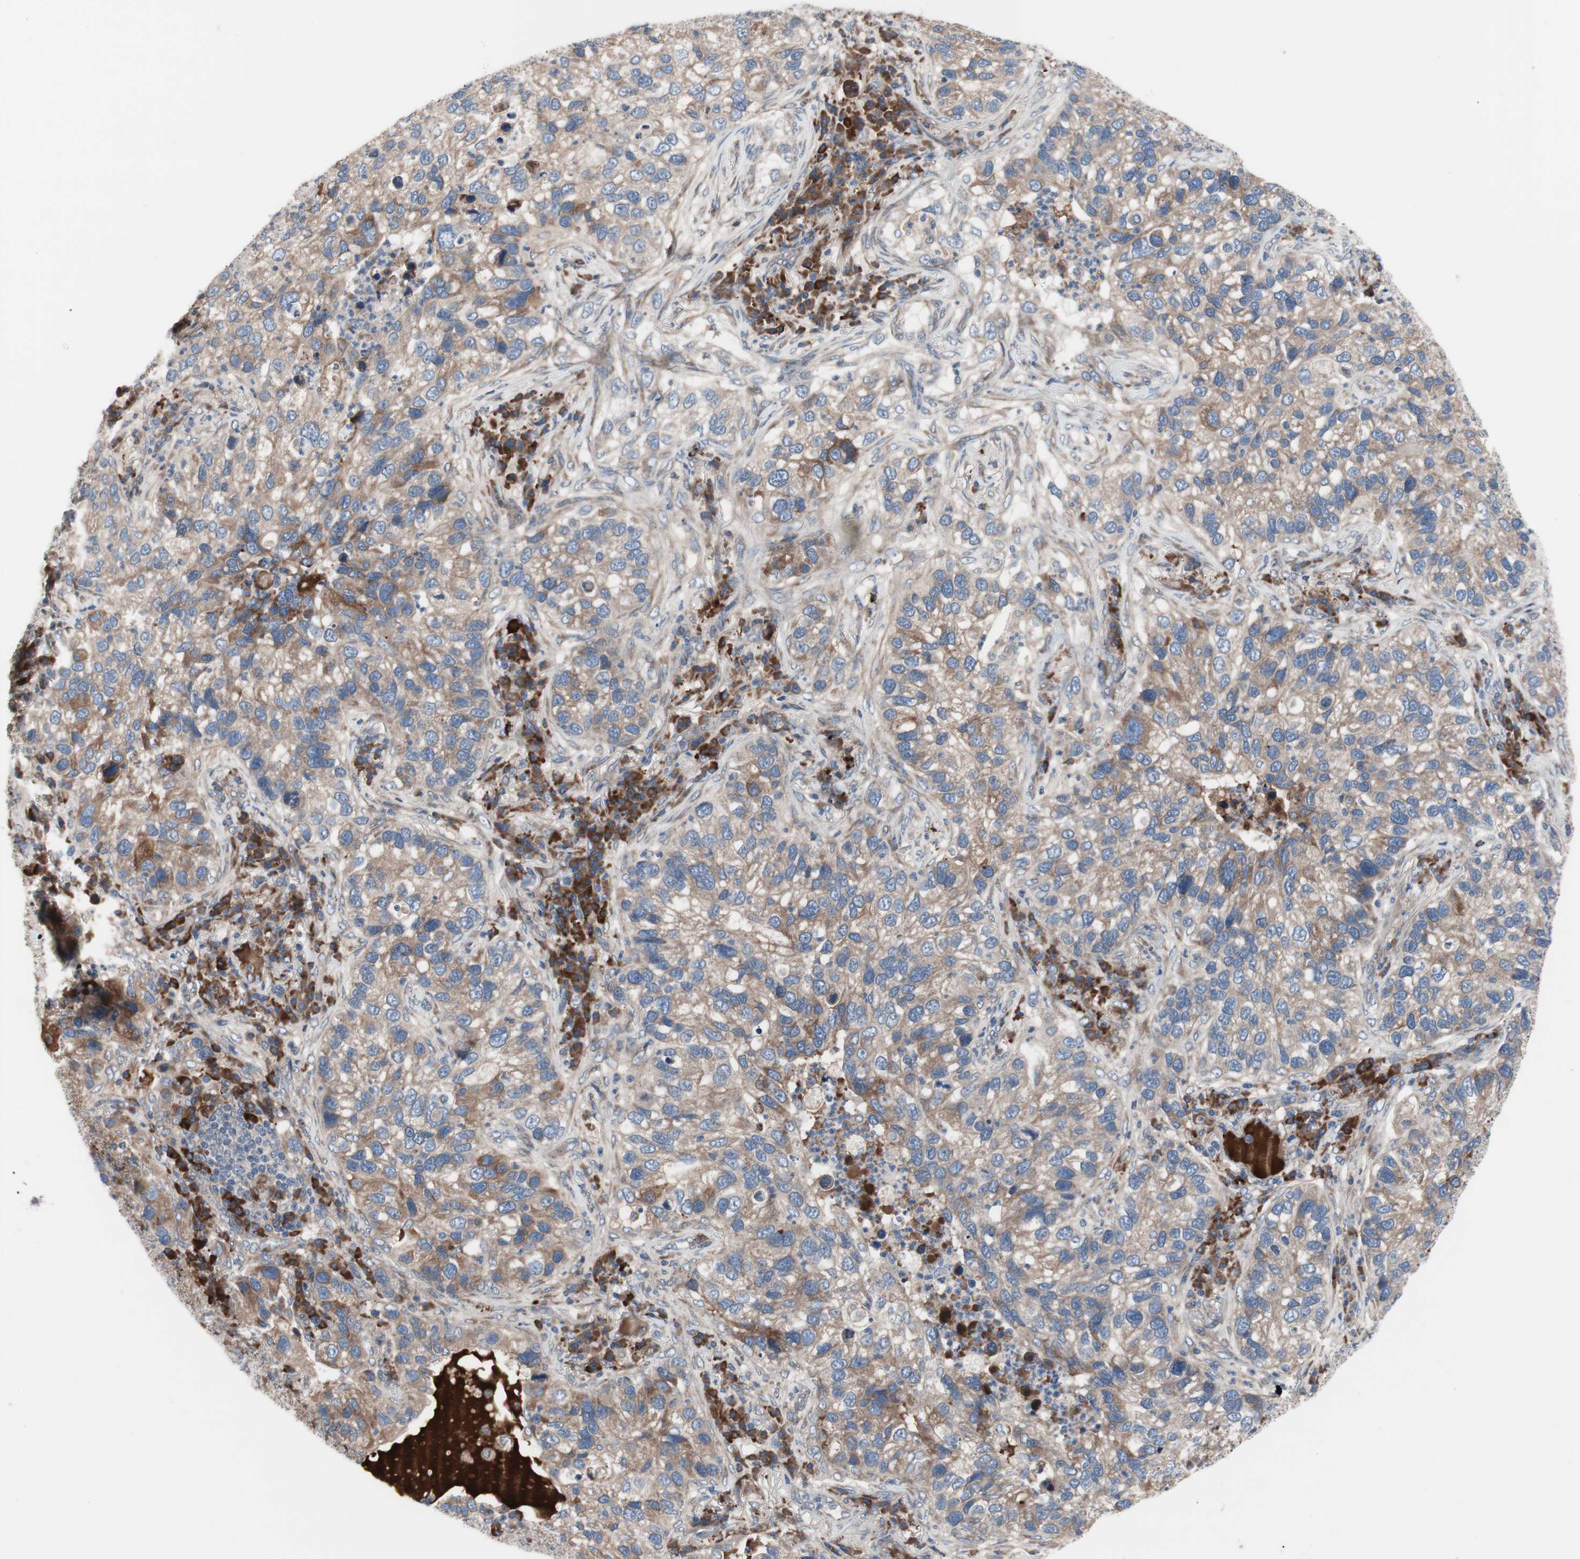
{"staining": {"intensity": "weak", "quantity": ">75%", "location": "cytoplasmic/membranous"}, "tissue": "lung cancer", "cell_type": "Tumor cells", "image_type": "cancer", "snomed": [{"axis": "morphology", "description": "Normal tissue, NOS"}, {"axis": "morphology", "description": "Adenocarcinoma, NOS"}, {"axis": "topography", "description": "Bronchus"}, {"axis": "topography", "description": "Lung"}], "caption": "A low amount of weak cytoplasmic/membranous positivity is identified in approximately >75% of tumor cells in adenocarcinoma (lung) tissue.", "gene": "KANSL1", "patient": {"sex": "male", "age": 54}}